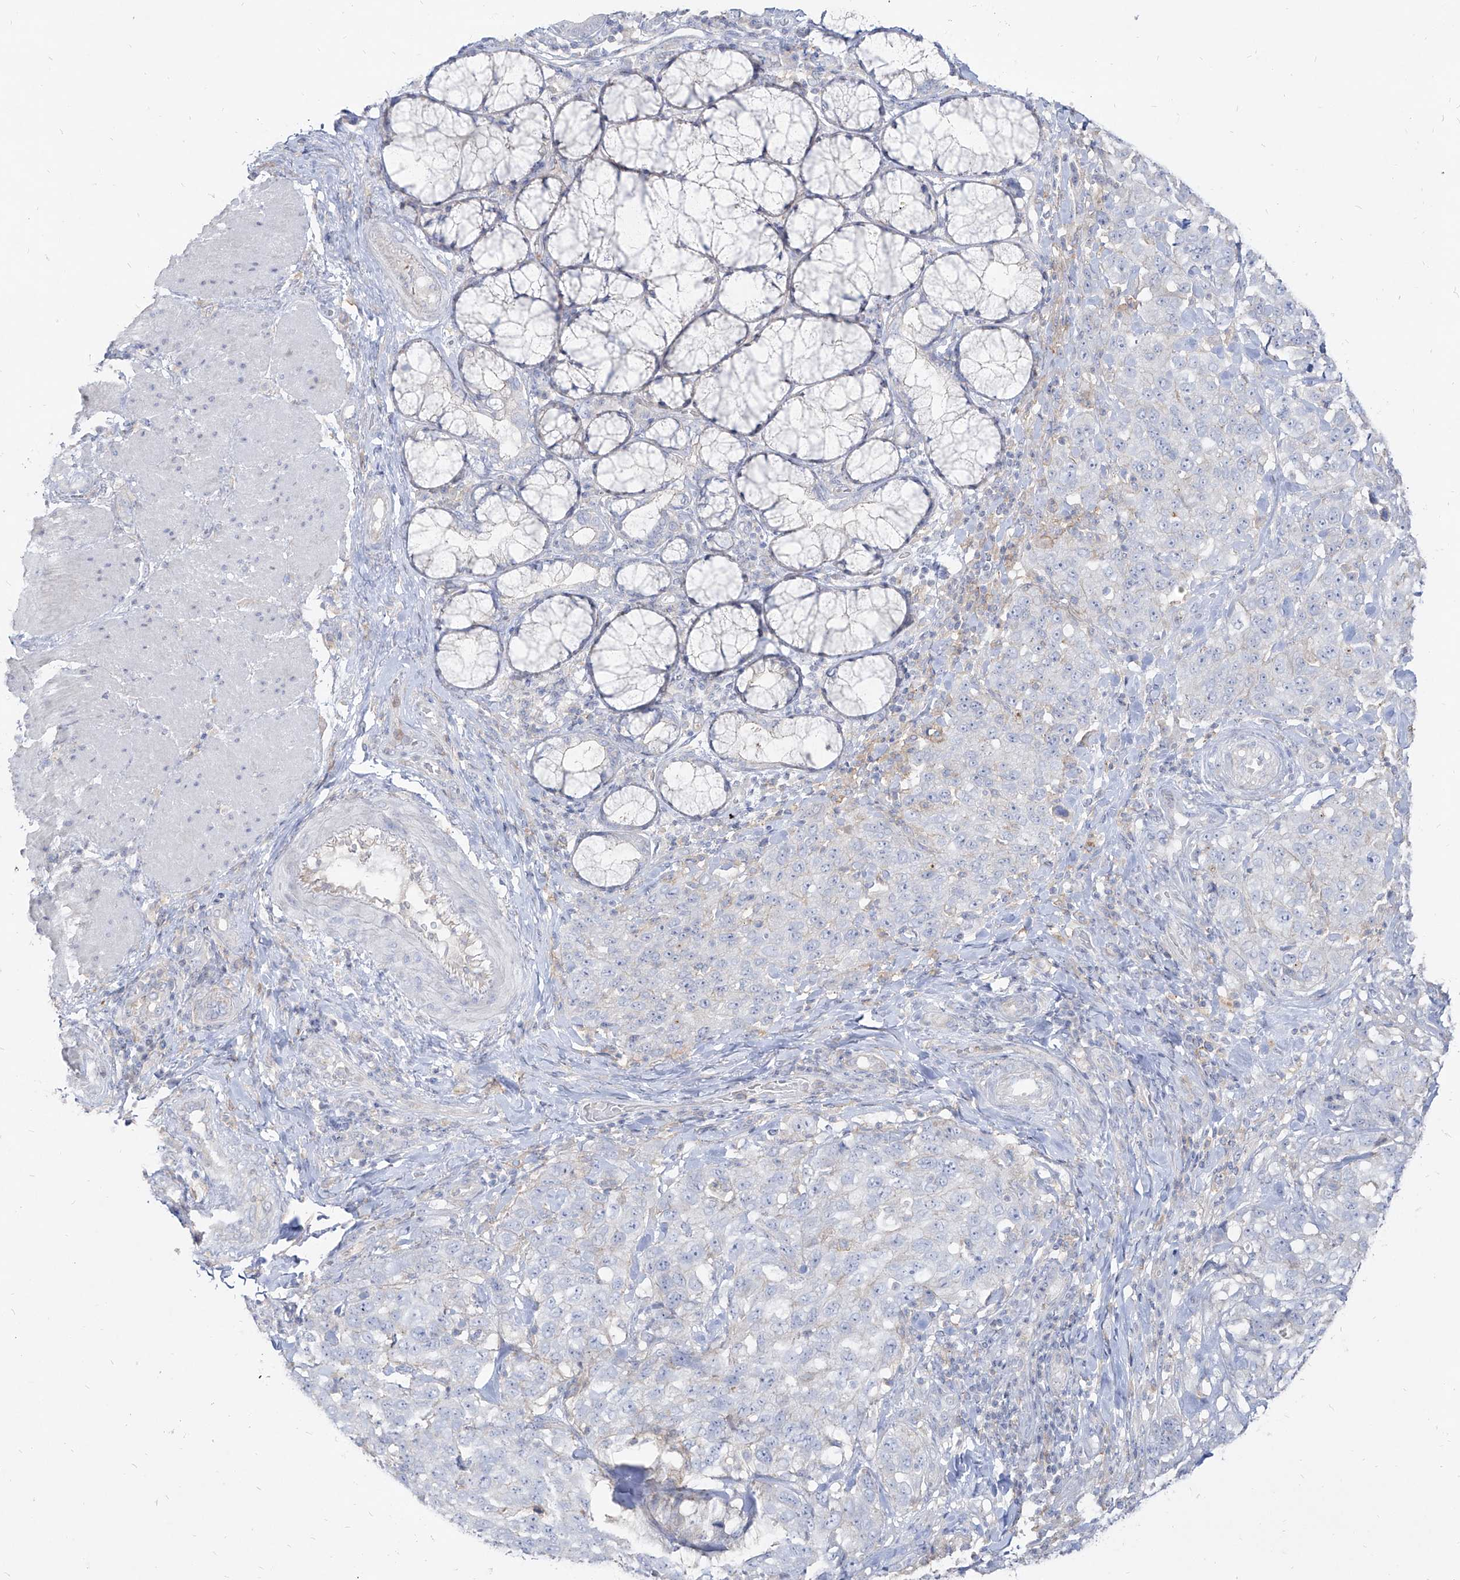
{"staining": {"intensity": "negative", "quantity": "none", "location": "none"}, "tissue": "stomach cancer", "cell_type": "Tumor cells", "image_type": "cancer", "snomed": [{"axis": "morphology", "description": "Adenocarcinoma, NOS"}, {"axis": "topography", "description": "Stomach"}], "caption": "Tumor cells show no significant protein expression in stomach cancer. (DAB immunohistochemistry (IHC) with hematoxylin counter stain).", "gene": "RBFOX3", "patient": {"sex": "male", "age": 48}}